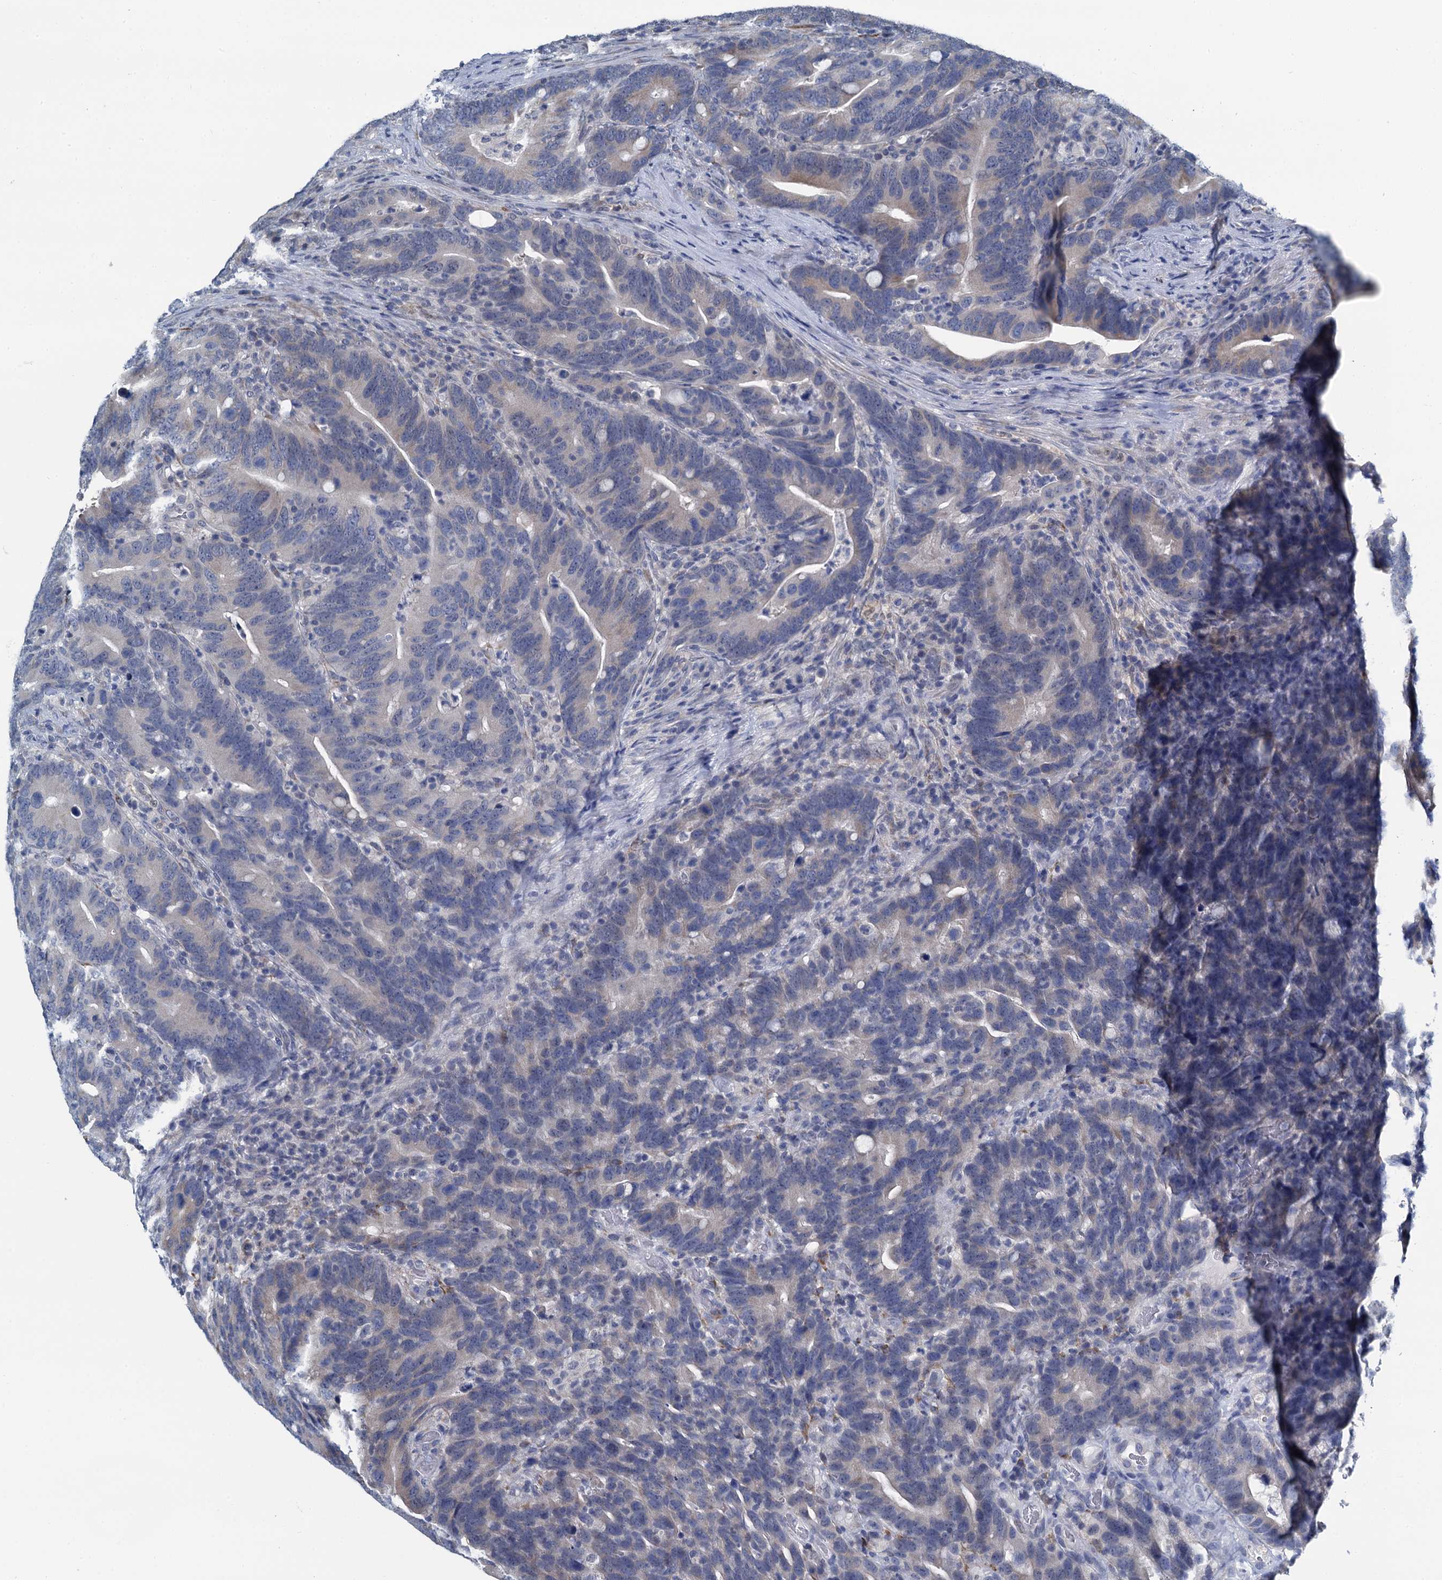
{"staining": {"intensity": "weak", "quantity": "<25%", "location": "cytoplasmic/membranous"}, "tissue": "colorectal cancer", "cell_type": "Tumor cells", "image_type": "cancer", "snomed": [{"axis": "morphology", "description": "Adenocarcinoma, NOS"}, {"axis": "topography", "description": "Colon"}], "caption": "The IHC micrograph has no significant expression in tumor cells of colorectal cancer (adenocarcinoma) tissue. (Immunohistochemistry, brightfield microscopy, high magnification).", "gene": "MIOX", "patient": {"sex": "female", "age": 66}}